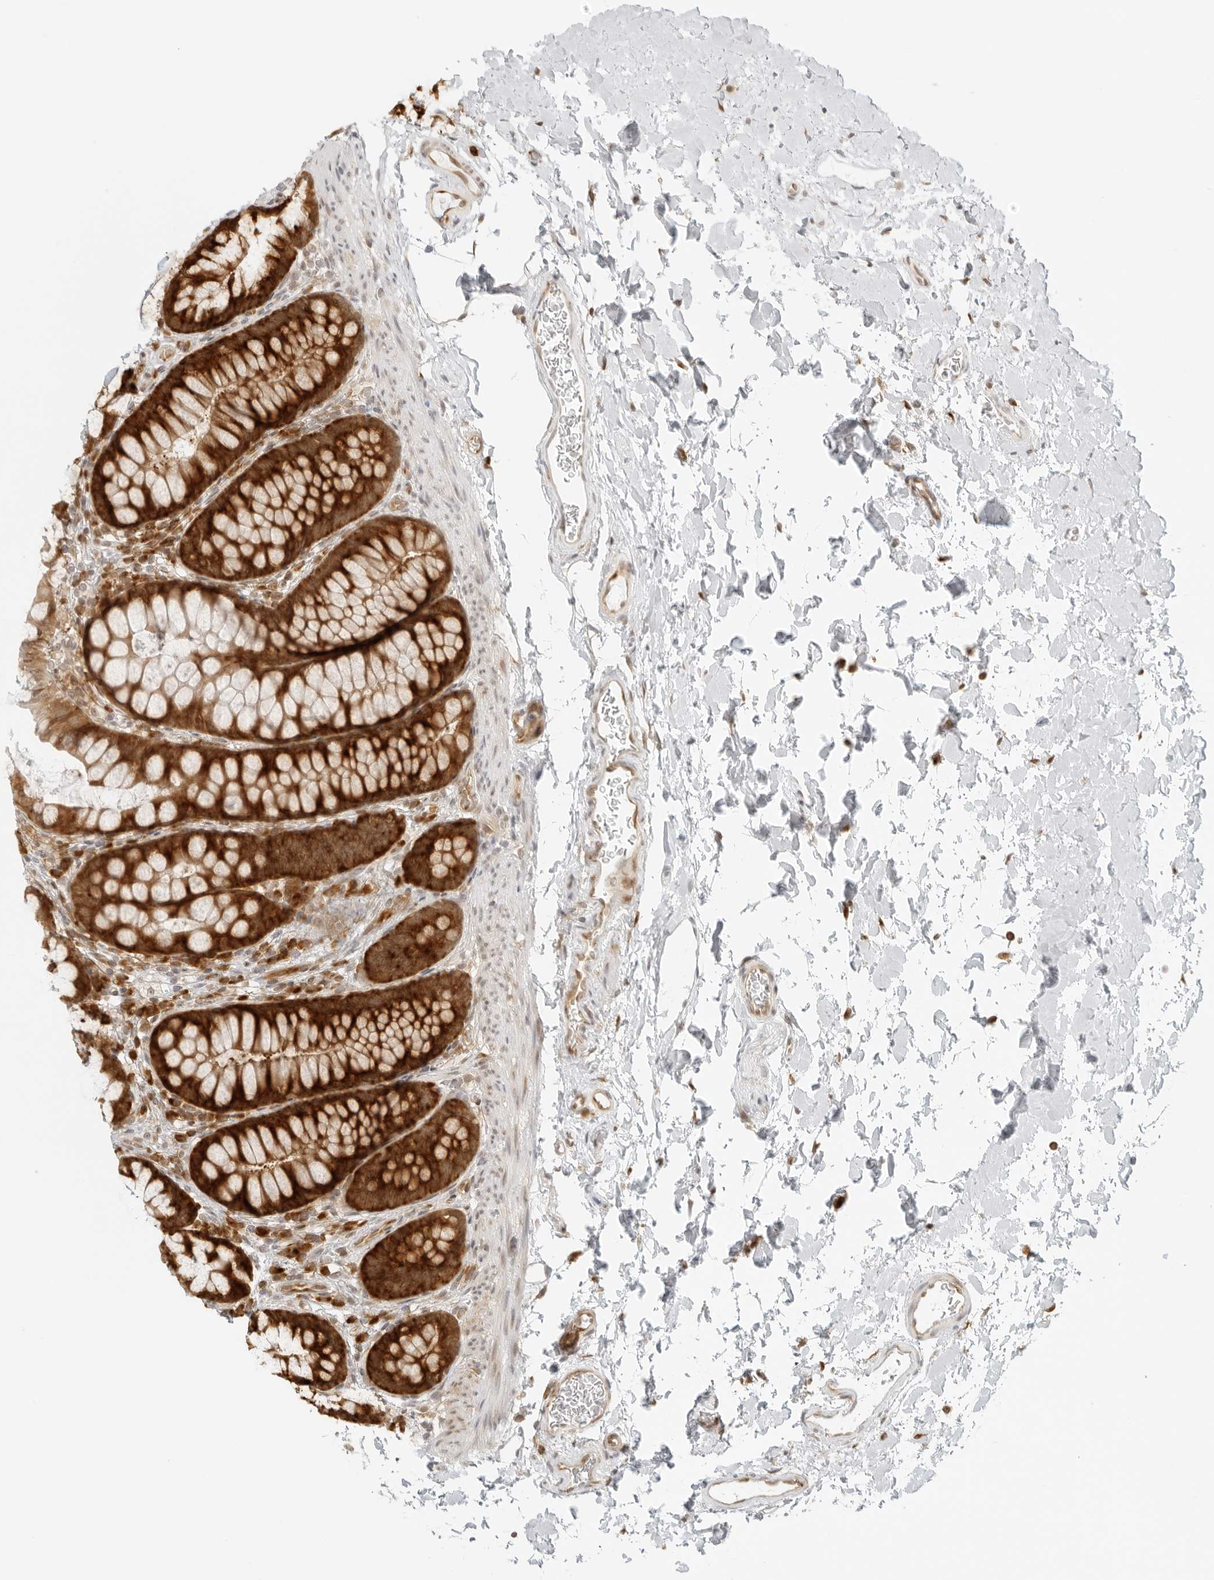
{"staining": {"intensity": "weak", "quantity": ">75%", "location": "cytoplasmic/membranous,nuclear"}, "tissue": "colon", "cell_type": "Endothelial cells", "image_type": "normal", "snomed": [{"axis": "morphology", "description": "Normal tissue, NOS"}, {"axis": "topography", "description": "Colon"}], "caption": "Protein staining displays weak cytoplasmic/membranous,nuclear staining in approximately >75% of endothelial cells in unremarkable colon. (DAB IHC with brightfield microscopy, high magnification).", "gene": "EIF4G1", "patient": {"sex": "female", "age": 62}}